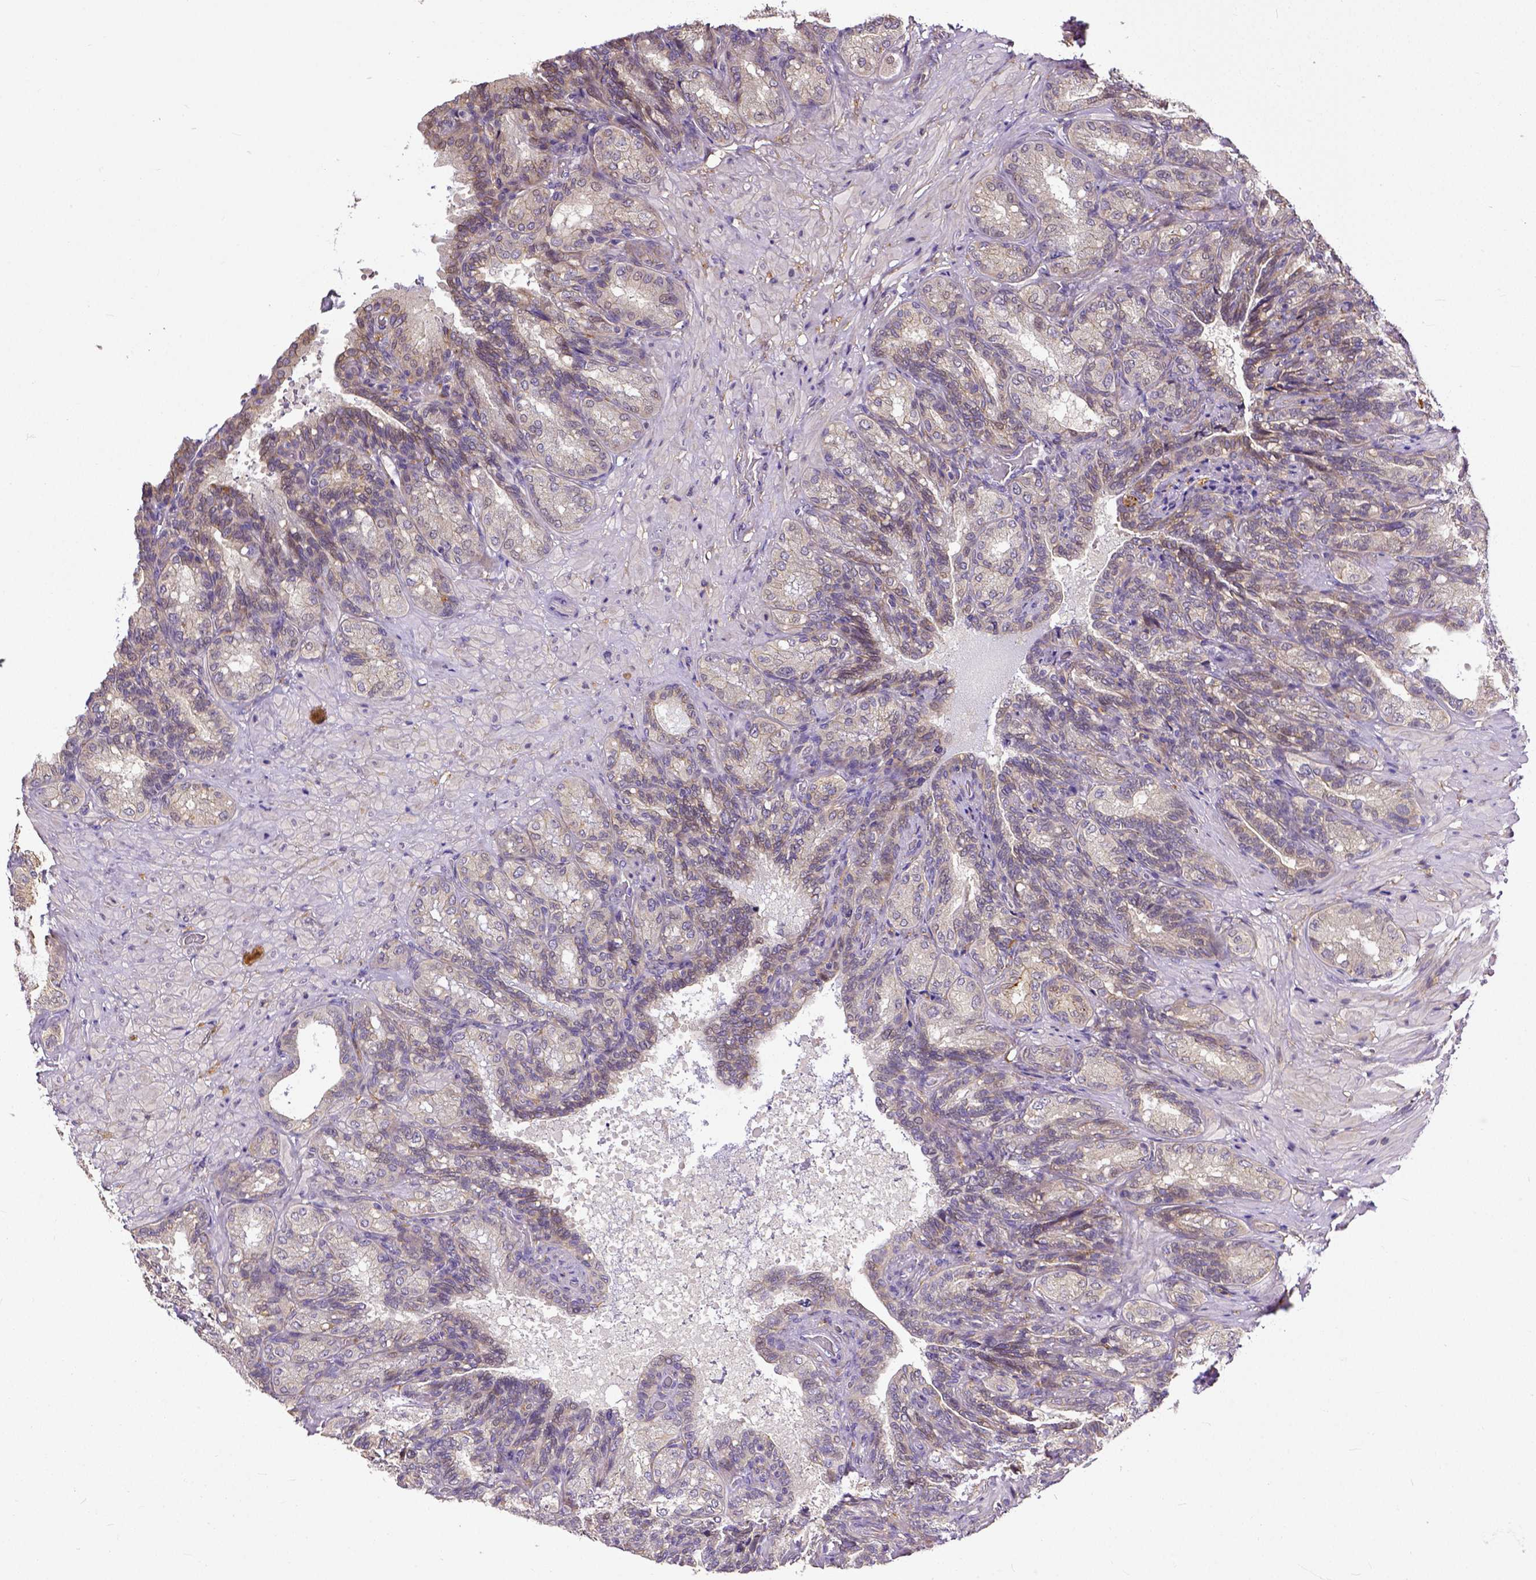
{"staining": {"intensity": "weak", "quantity": "25%-75%", "location": "cytoplasmic/membranous"}, "tissue": "seminal vesicle", "cell_type": "Glandular cells", "image_type": "normal", "snomed": [{"axis": "morphology", "description": "Normal tissue, NOS"}, {"axis": "topography", "description": "Seminal veicle"}], "caption": "Immunohistochemical staining of benign human seminal vesicle displays low levels of weak cytoplasmic/membranous positivity in approximately 25%-75% of glandular cells. (DAB (3,3'-diaminobenzidine) IHC, brown staining for protein, blue staining for nuclei).", "gene": "DICER1", "patient": {"sex": "male", "age": 68}}